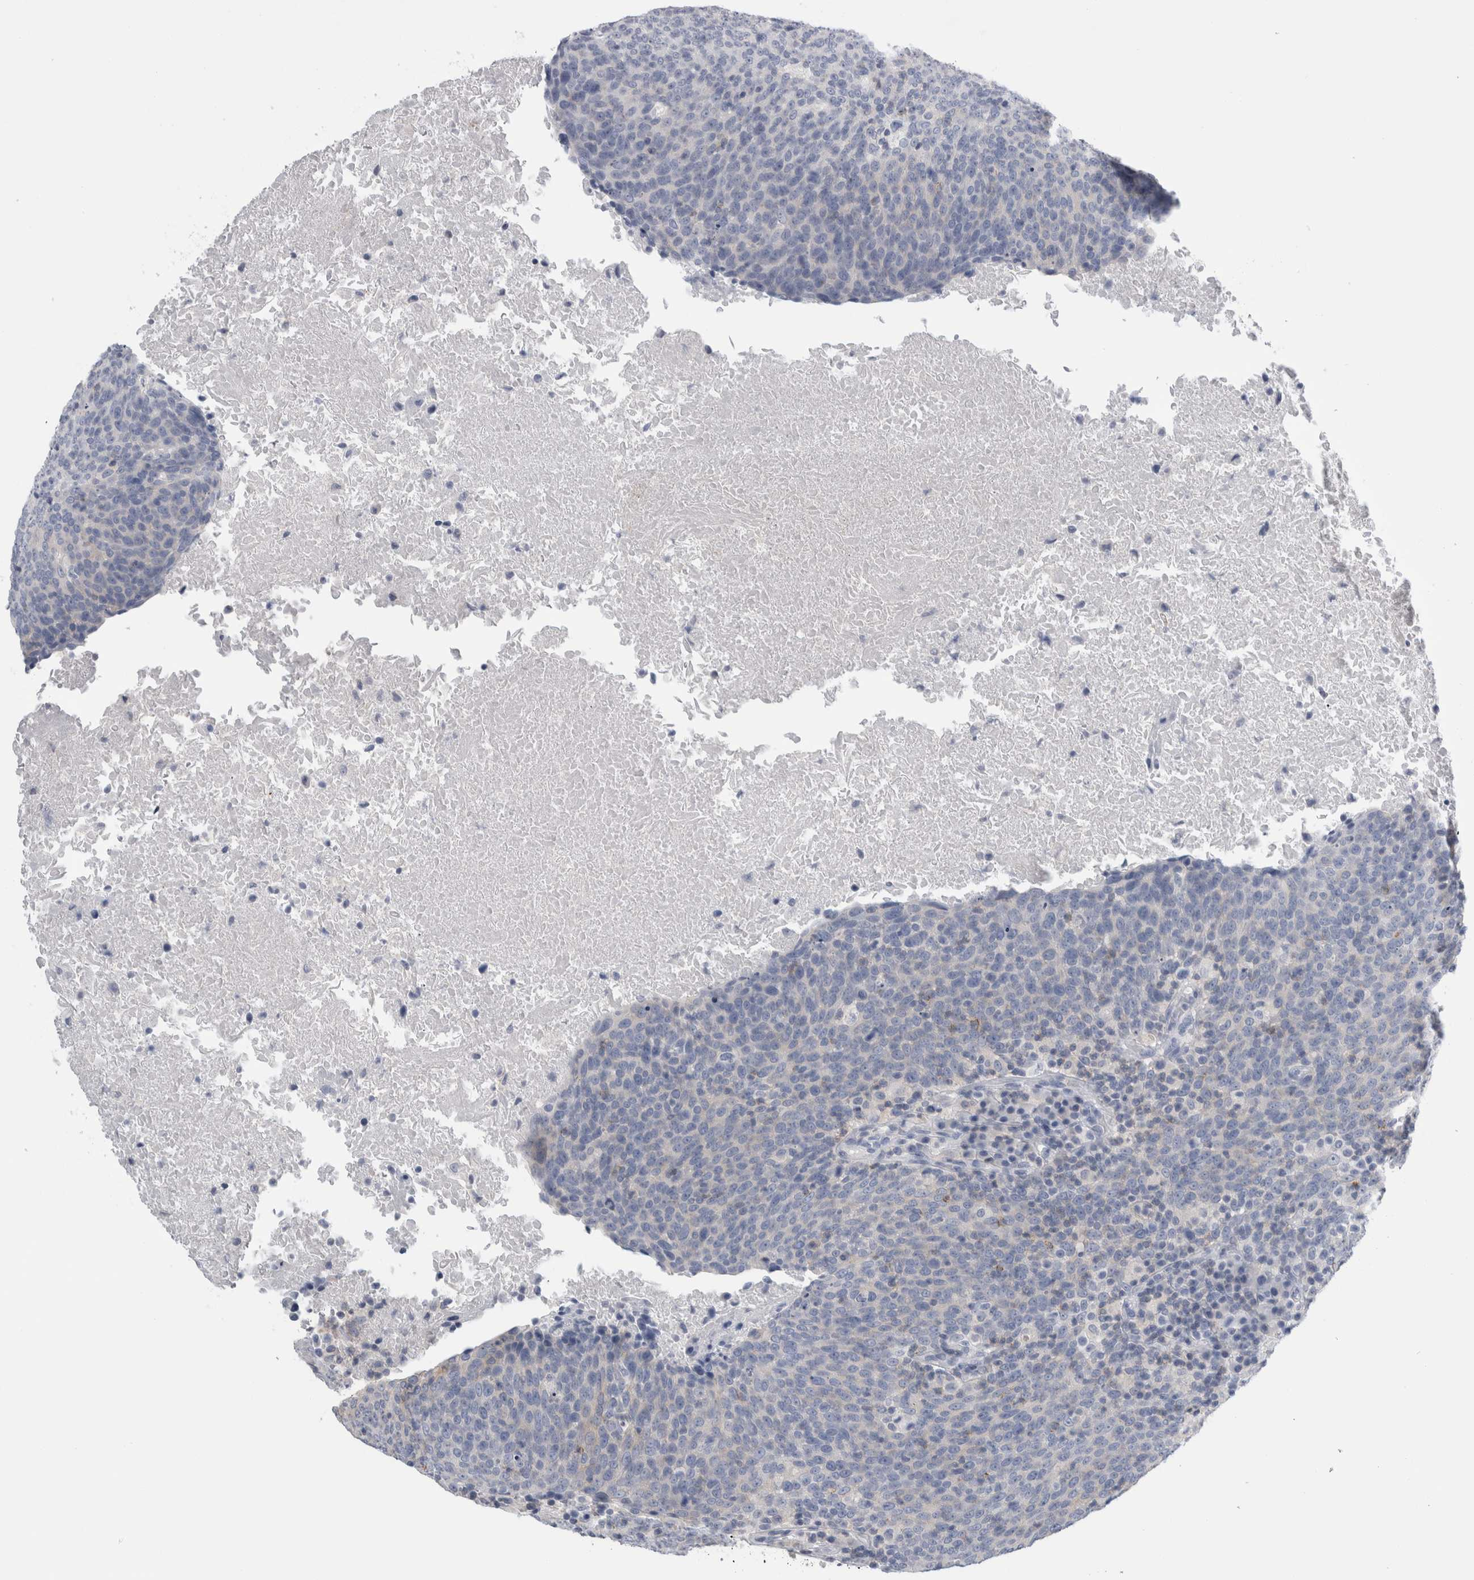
{"staining": {"intensity": "negative", "quantity": "none", "location": "none"}, "tissue": "head and neck cancer", "cell_type": "Tumor cells", "image_type": "cancer", "snomed": [{"axis": "morphology", "description": "Squamous cell carcinoma, NOS"}, {"axis": "morphology", "description": "Squamous cell carcinoma, metastatic, NOS"}, {"axis": "topography", "description": "Lymph node"}, {"axis": "topography", "description": "Head-Neck"}], "caption": "Head and neck cancer stained for a protein using immunohistochemistry demonstrates no positivity tumor cells.", "gene": "ANKFY1", "patient": {"sex": "male", "age": 62}}